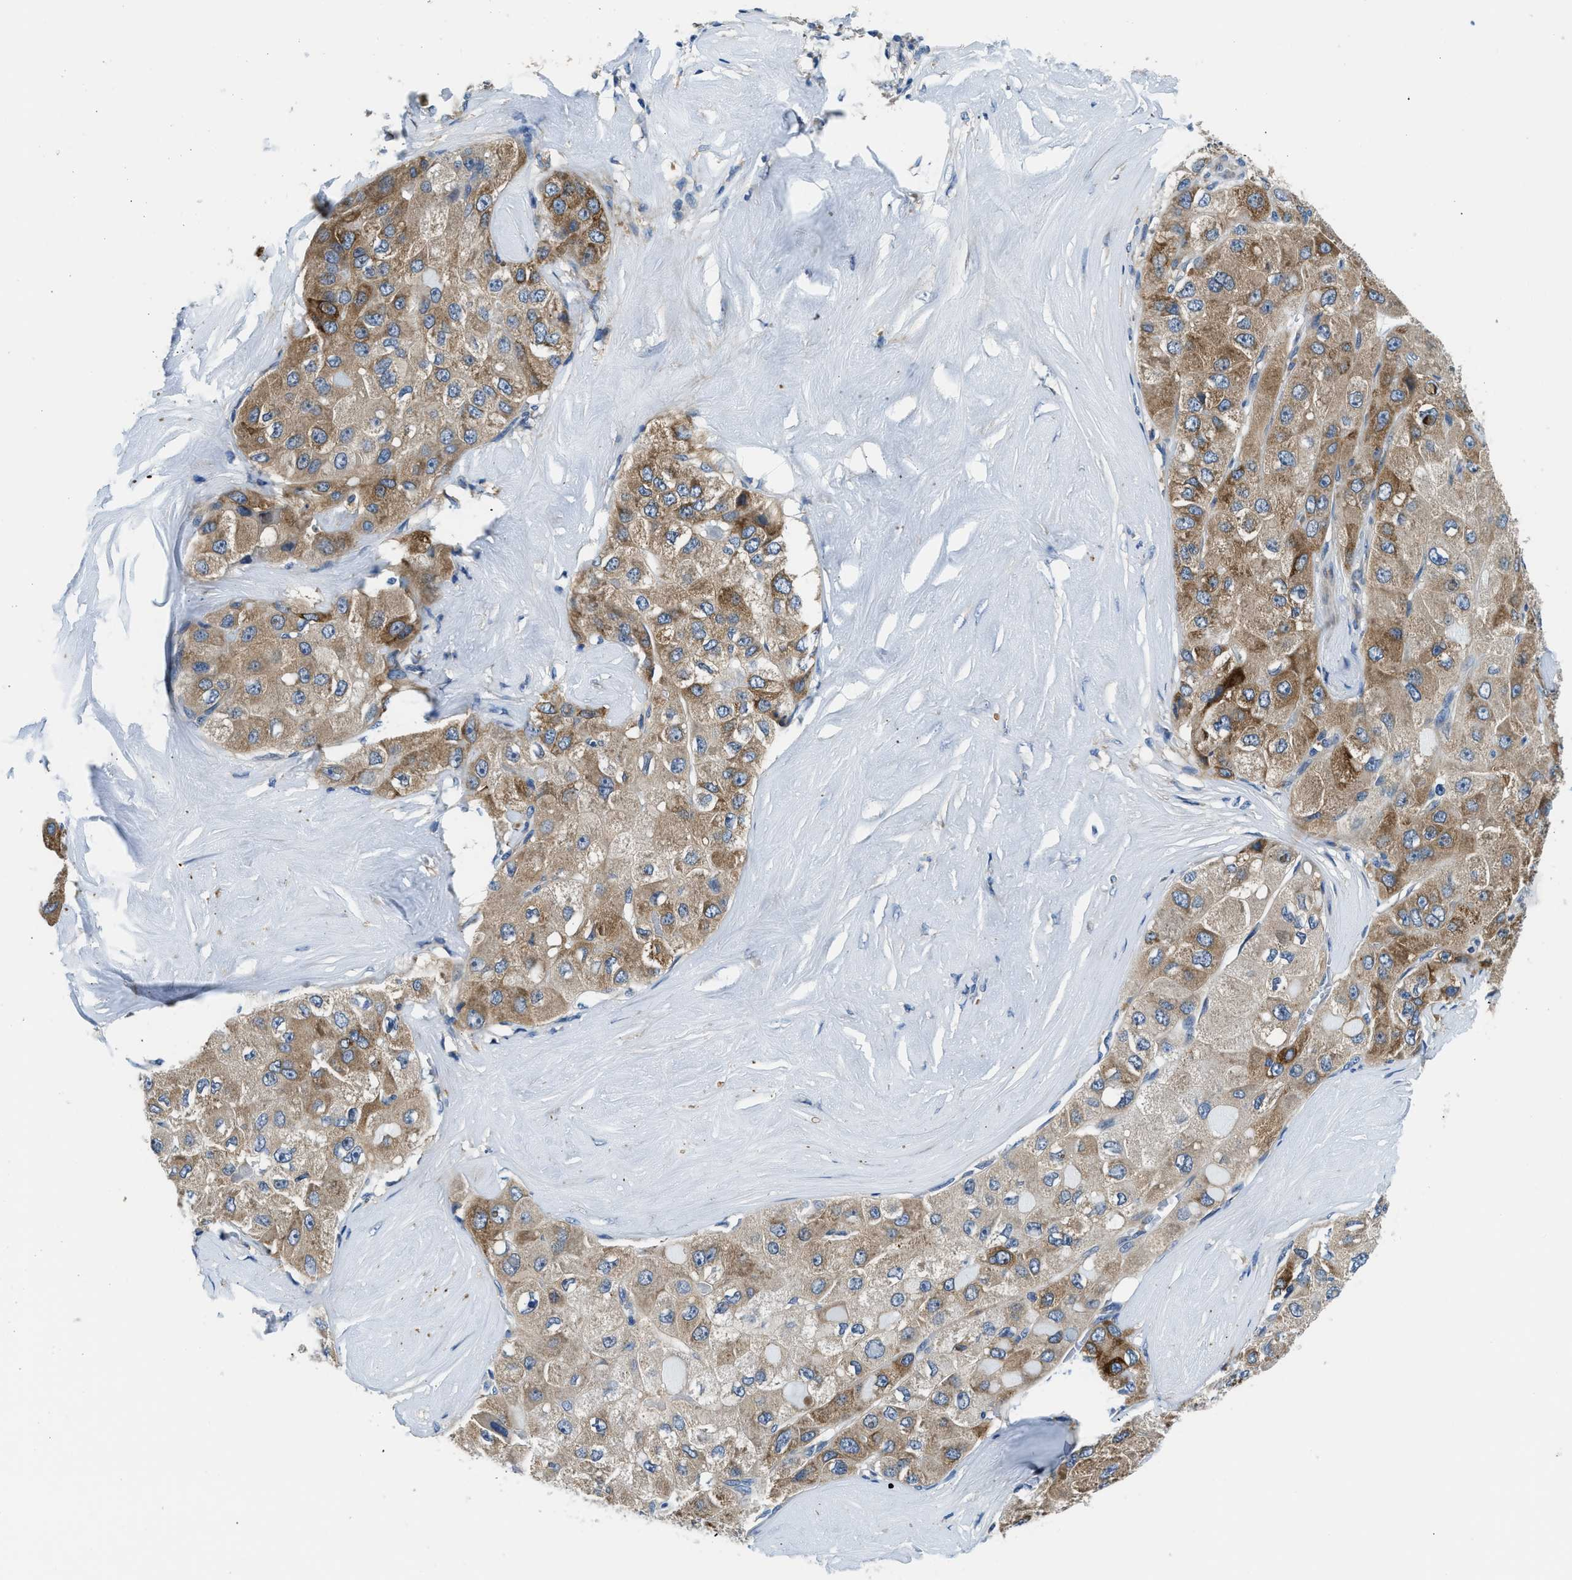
{"staining": {"intensity": "moderate", "quantity": ">75%", "location": "cytoplasmic/membranous"}, "tissue": "liver cancer", "cell_type": "Tumor cells", "image_type": "cancer", "snomed": [{"axis": "morphology", "description": "Carcinoma, Hepatocellular, NOS"}, {"axis": "topography", "description": "Liver"}], "caption": "IHC image of neoplastic tissue: human hepatocellular carcinoma (liver) stained using immunohistochemistry (IHC) exhibits medium levels of moderate protein expression localized specifically in the cytoplasmic/membranous of tumor cells, appearing as a cytoplasmic/membranous brown color.", "gene": "LPIN2", "patient": {"sex": "male", "age": 80}}